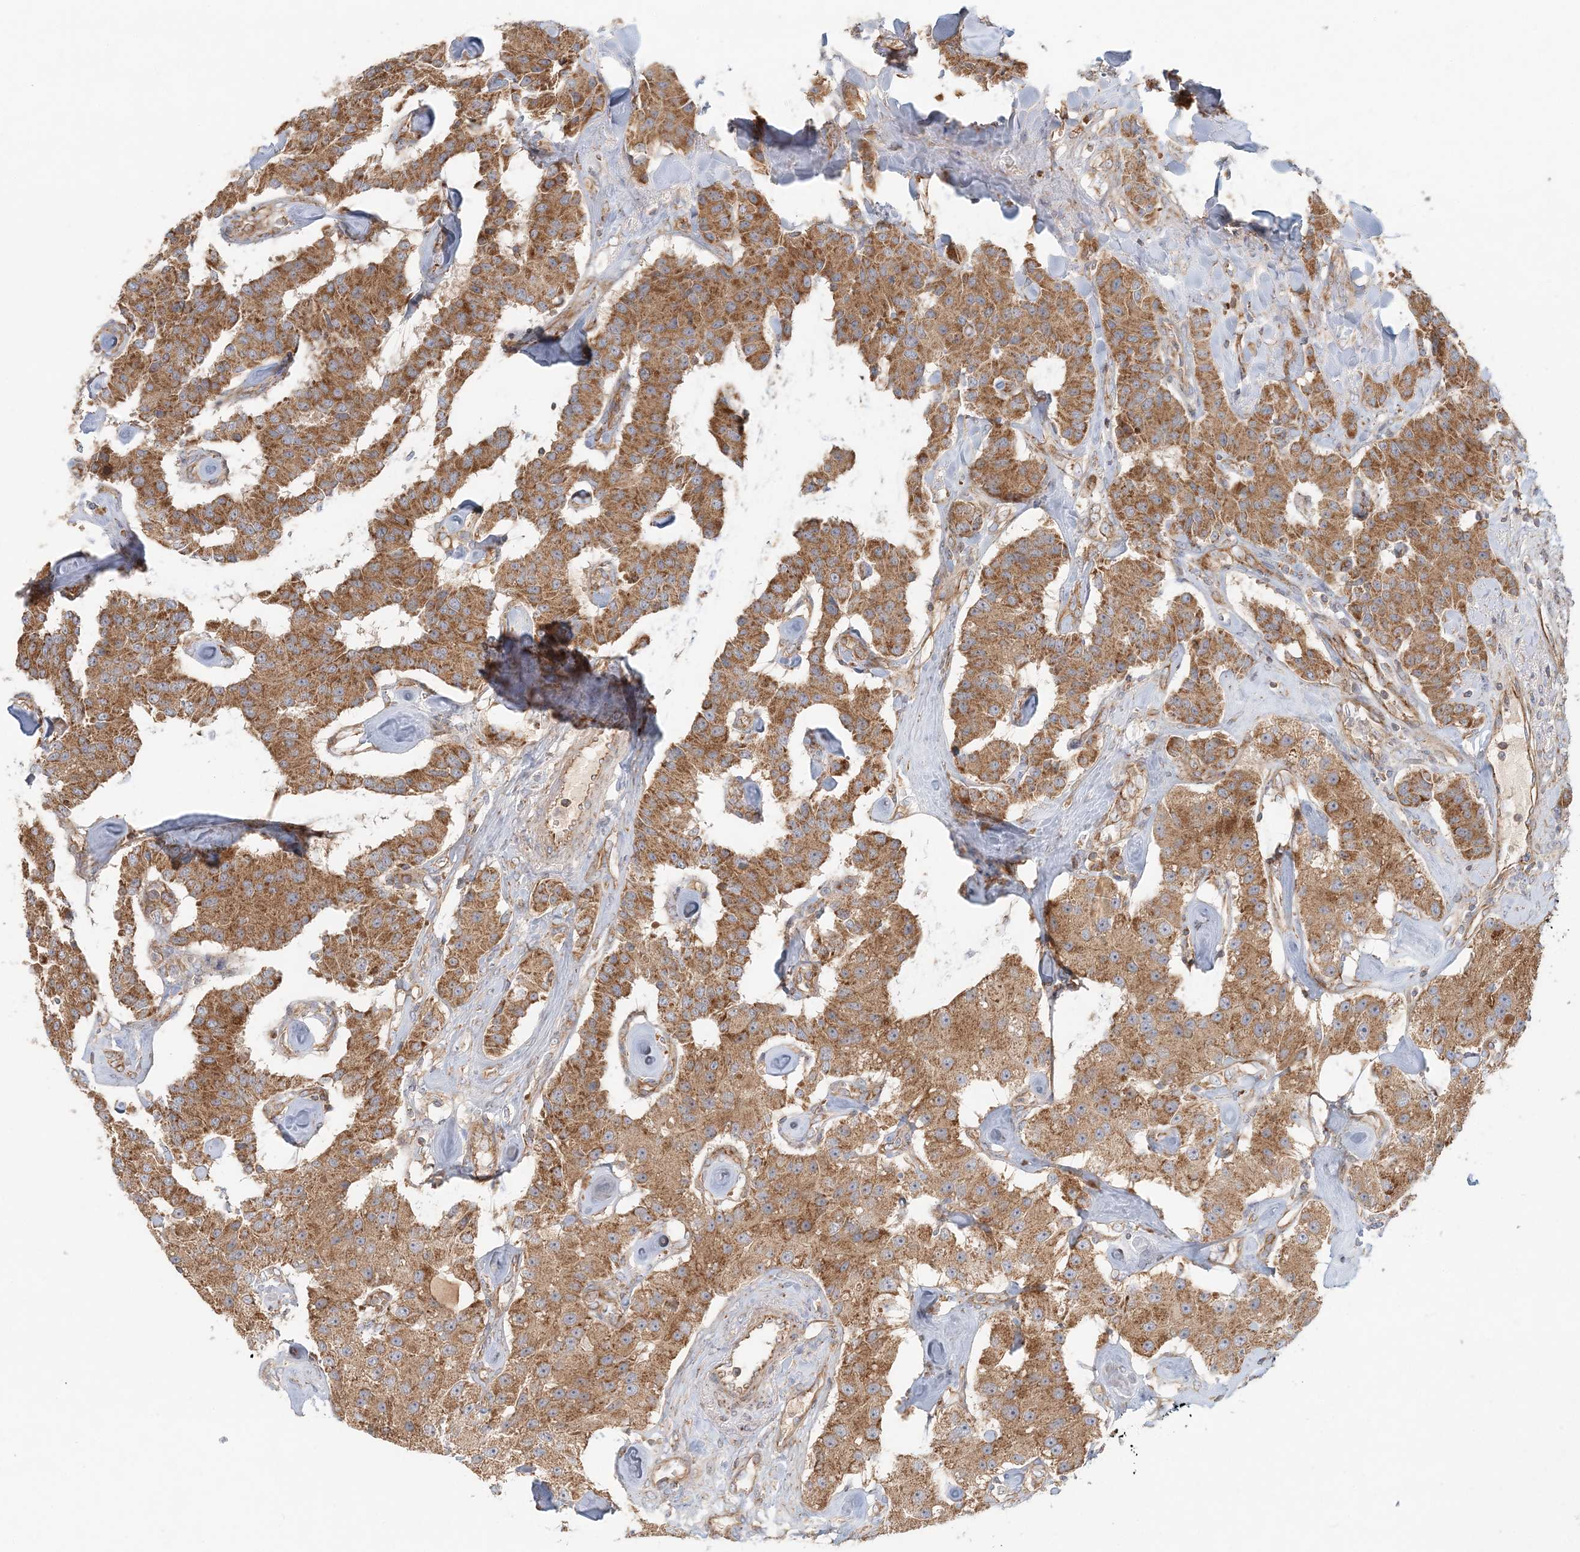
{"staining": {"intensity": "moderate", "quantity": ">75%", "location": "cytoplasmic/membranous"}, "tissue": "carcinoid", "cell_type": "Tumor cells", "image_type": "cancer", "snomed": [{"axis": "morphology", "description": "Carcinoid, malignant, NOS"}, {"axis": "topography", "description": "Pancreas"}], "caption": "Immunohistochemistry (IHC) (DAB (3,3'-diaminobenzidine)) staining of carcinoid exhibits moderate cytoplasmic/membranous protein expression in approximately >75% of tumor cells. (Stains: DAB in brown, nuclei in blue, Microscopy: brightfield microscopy at high magnification).", "gene": "KIAA0232", "patient": {"sex": "male", "age": 41}}